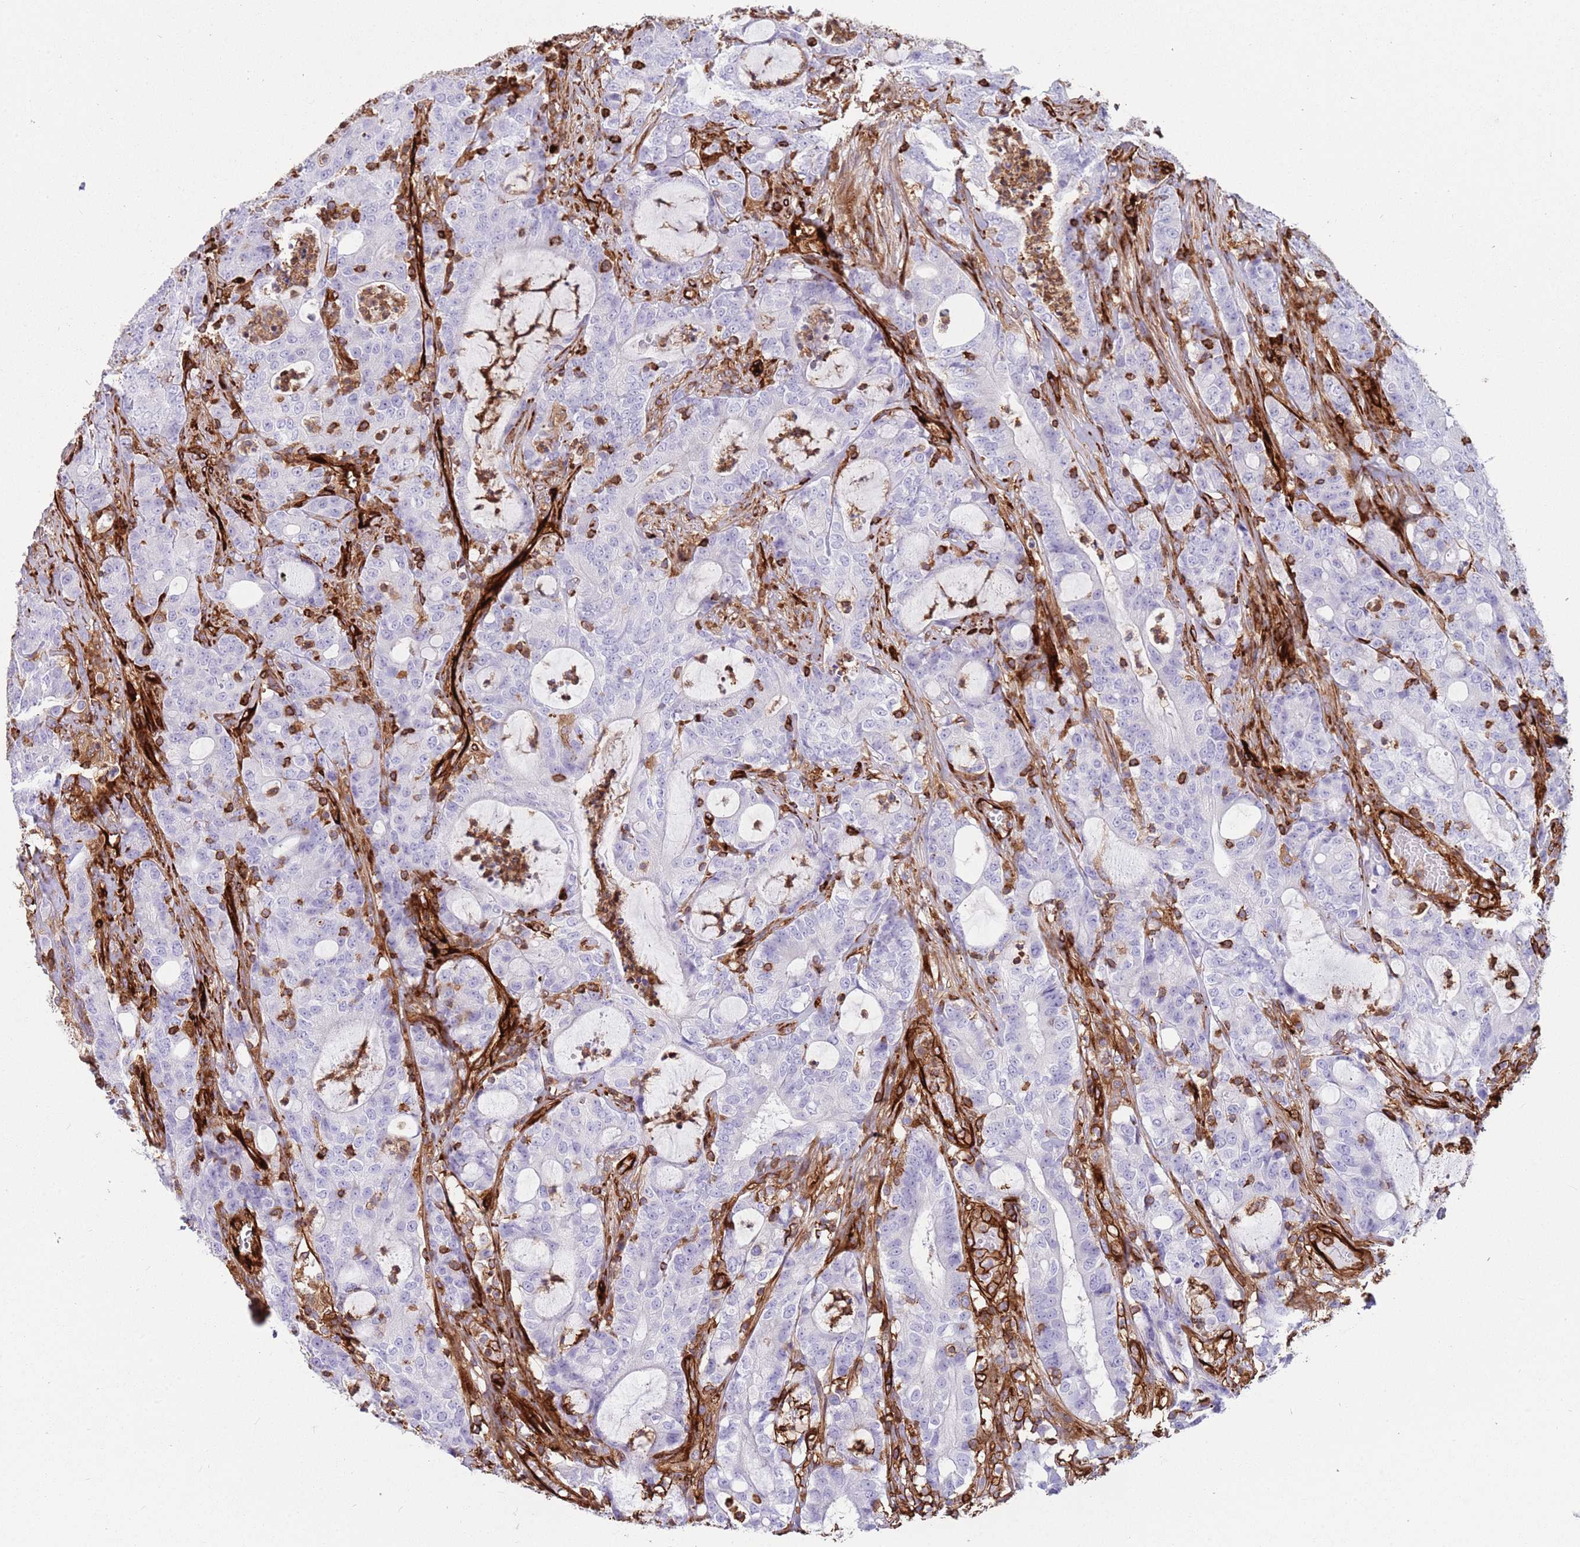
{"staining": {"intensity": "negative", "quantity": "none", "location": "none"}, "tissue": "colorectal cancer", "cell_type": "Tumor cells", "image_type": "cancer", "snomed": [{"axis": "morphology", "description": "Adenocarcinoma, NOS"}, {"axis": "topography", "description": "Colon"}], "caption": "Micrograph shows no significant protein positivity in tumor cells of colorectal cancer (adenocarcinoma).", "gene": "KBTBD7", "patient": {"sex": "male", "age": 83}}